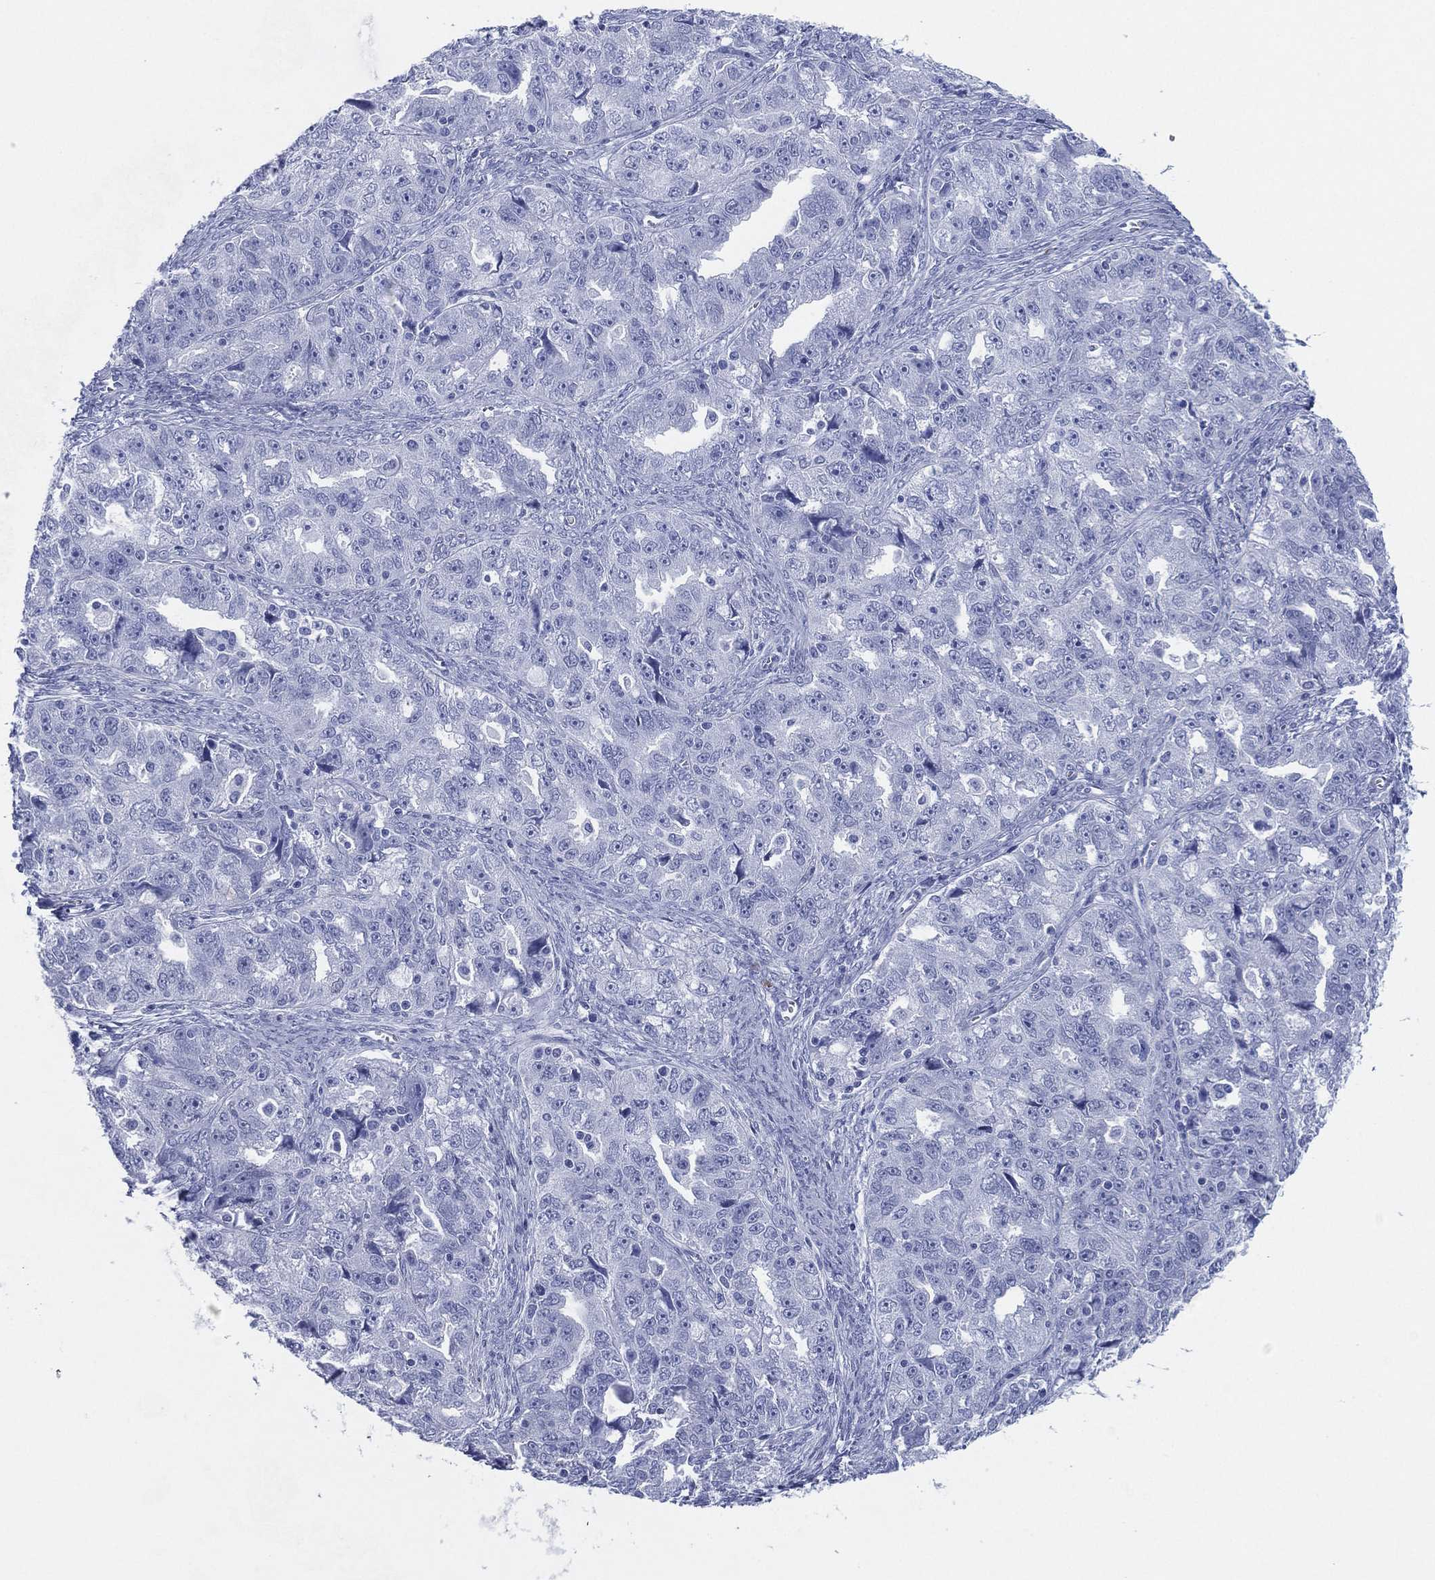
{"staining": {"intensity": "negative", "quantity": "none", "location": "none"}, "tissue": "ovarian cancer", "cell_type": "Tumor cells", "image_type": "cancer", "snomed": [{"axis": "morphology", "description": "Cystadenocarcinoma, serous, NOS"}, {"axis": "topography", "description": "Ovary"}], "caption": "Immunohistochemistry micrograph of neoplastic tissue: ovarian serous cystadenocarcinoma stained with DAB (3,3'-diaminobenzidine) exhibits no significant protein staining in tumor cells. (Immunohistochemistry (ihc), brightfield microscopy, high magnification).", "gene": "CD79A", "patient": {"sex": "female", "age": 51}}